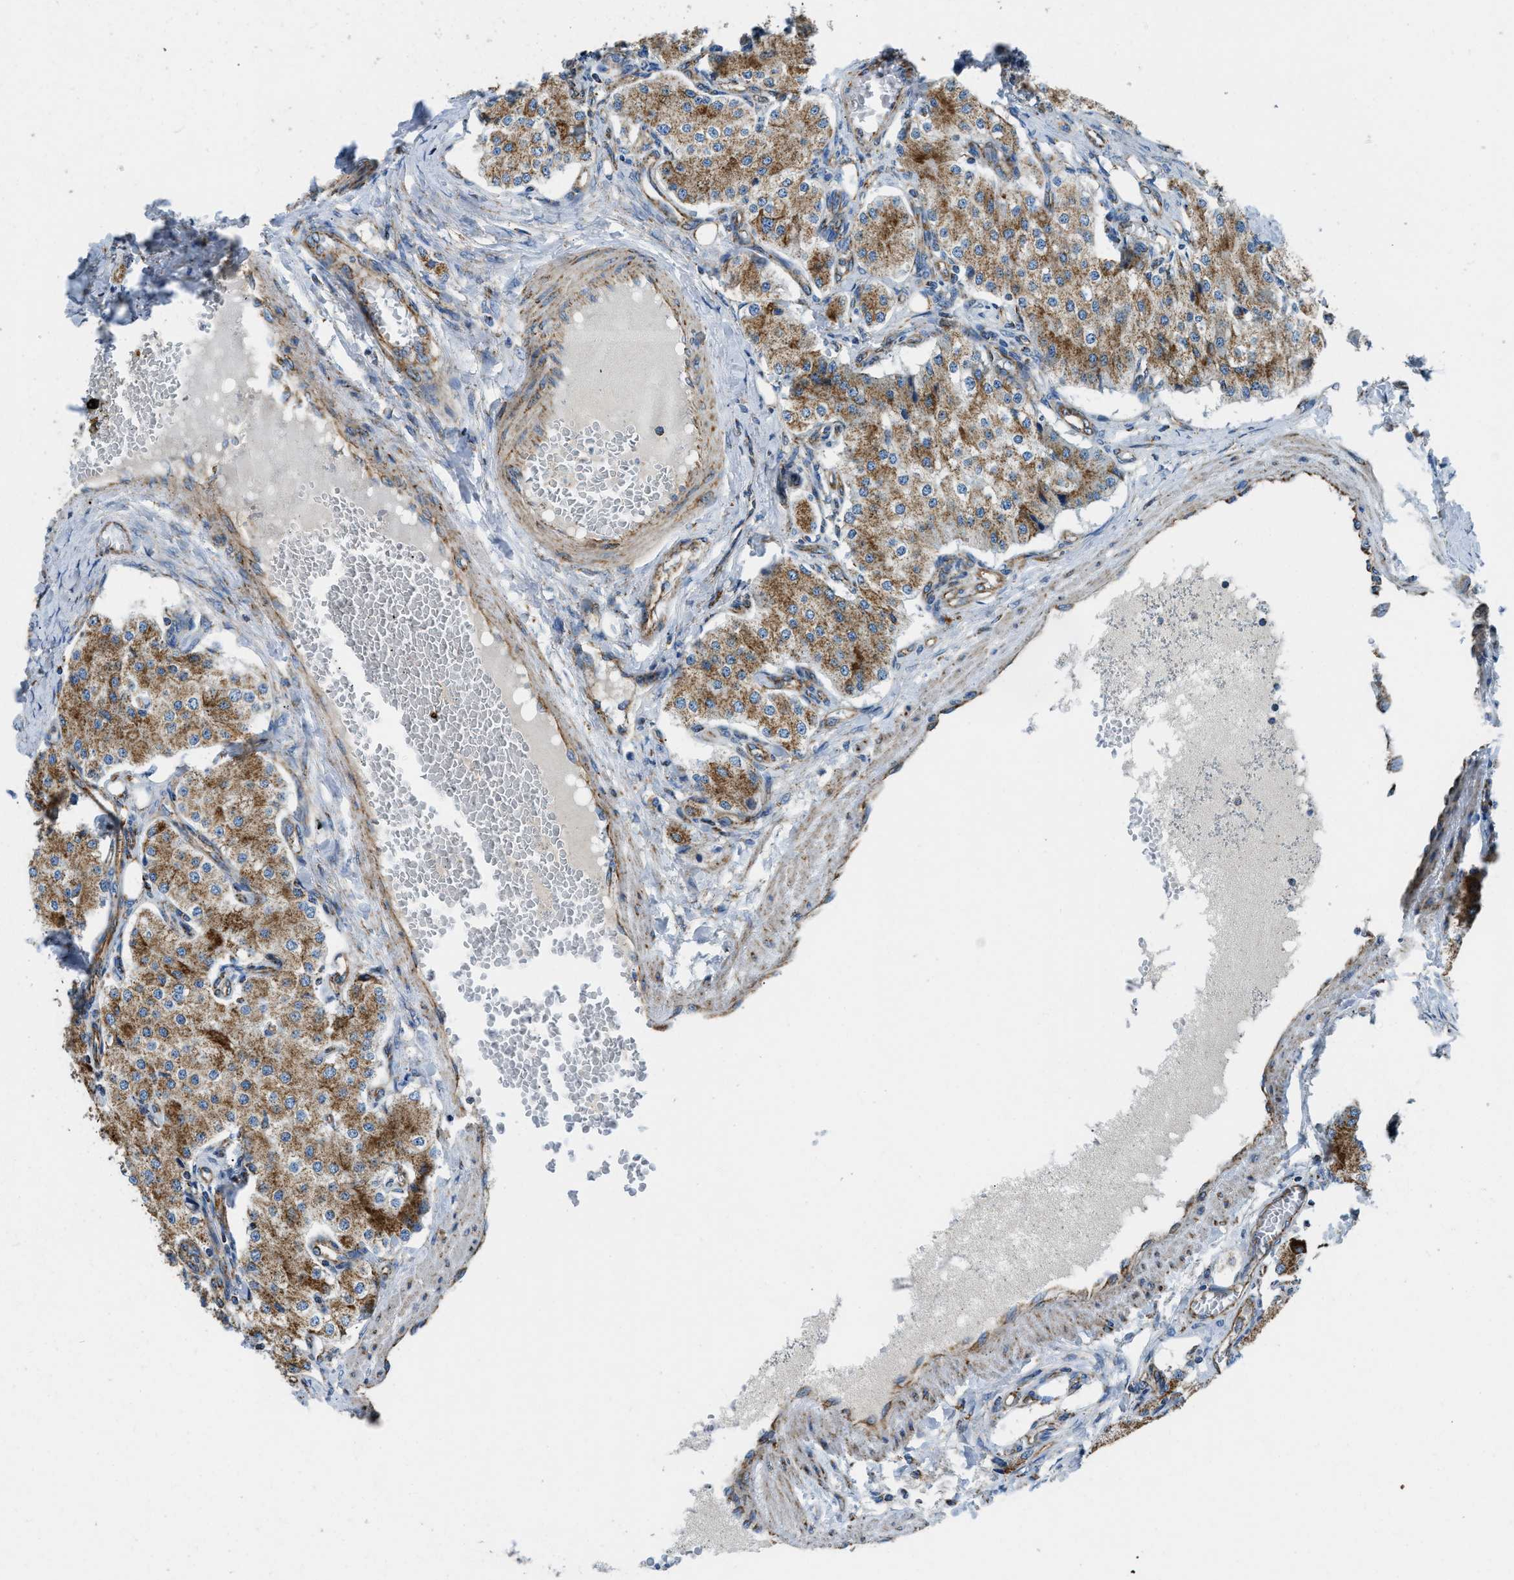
{"staining": {"intensity": "moderate", "quantity": ">75%", "location": "cytoplasmic/membranous"}, "tissue": "carcinoid", "cell_type": "Tumor cells", "image_type": "cancer", "snomed": [{"axis": "morphology", "description": "Carcinoid, malignant, NOS"}, {"axis": "topography", "description": "Colon"}], "caption": "Immunohistochemistry (IHC) histopathology image of carcinoid stained for a protein (brown), which demonstrates medium levels of moderate cytoplasmic/membranous positivity in approximately >75% of tumor cells.", "gene": "STK33", "patient": {"sex": "female", "age": 52}}